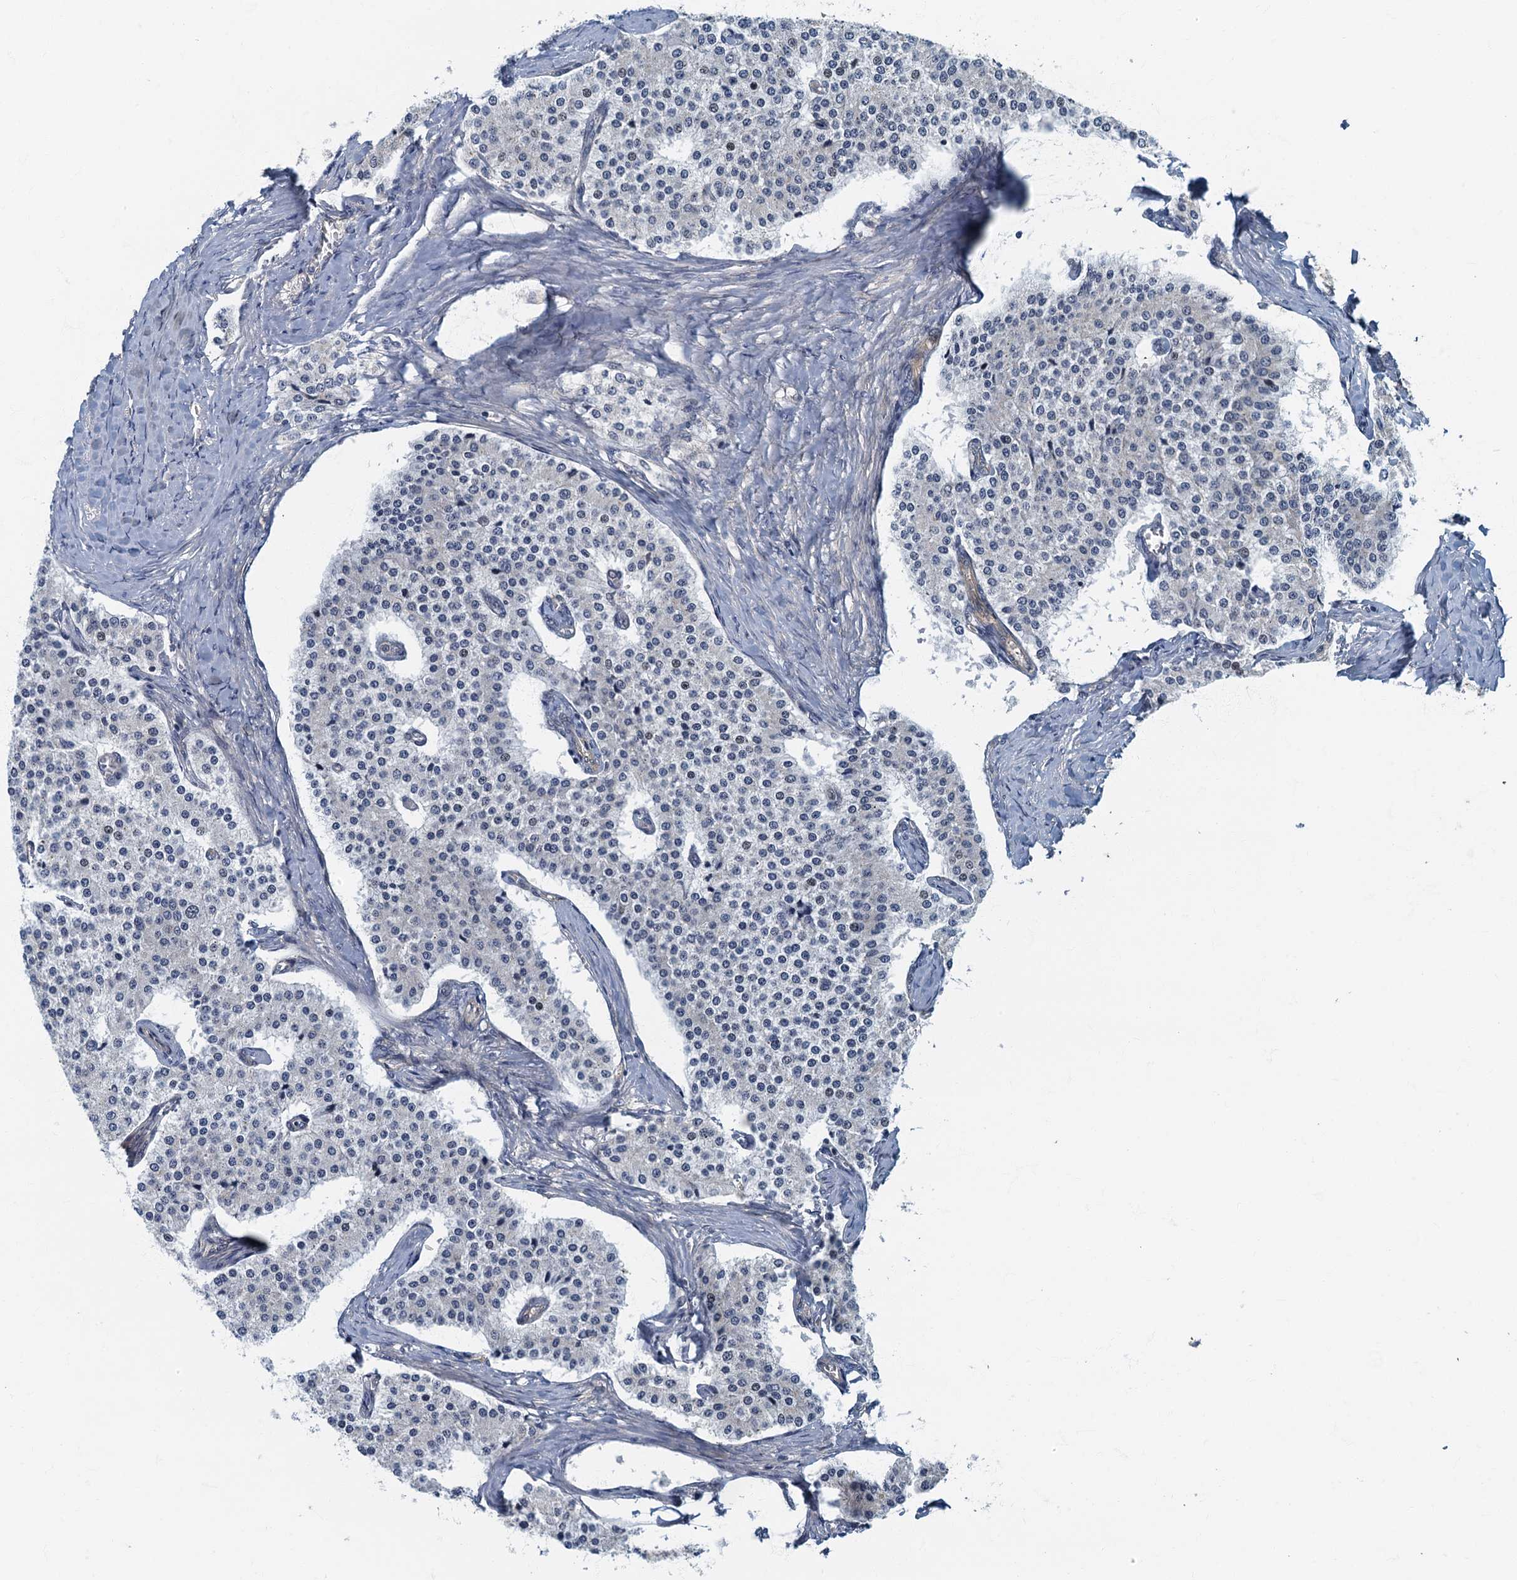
{"staining": {"intensity": "negative", "quantity": "none", "location": "none"}, "tissue": "carcinoid", "cell_type": "Tumor cells", "image_type": "cancer", "snomed": [{"axis": "morphology", "description": "Carcinoid, malignant, NOS"}, {"axis": "topography", "description": "Colon"}], "caption": "Tumor cells show no significant positivity in carcinoid.", "gene": "CKAP2L", "patient": {"sex": "female", "age": 52}}